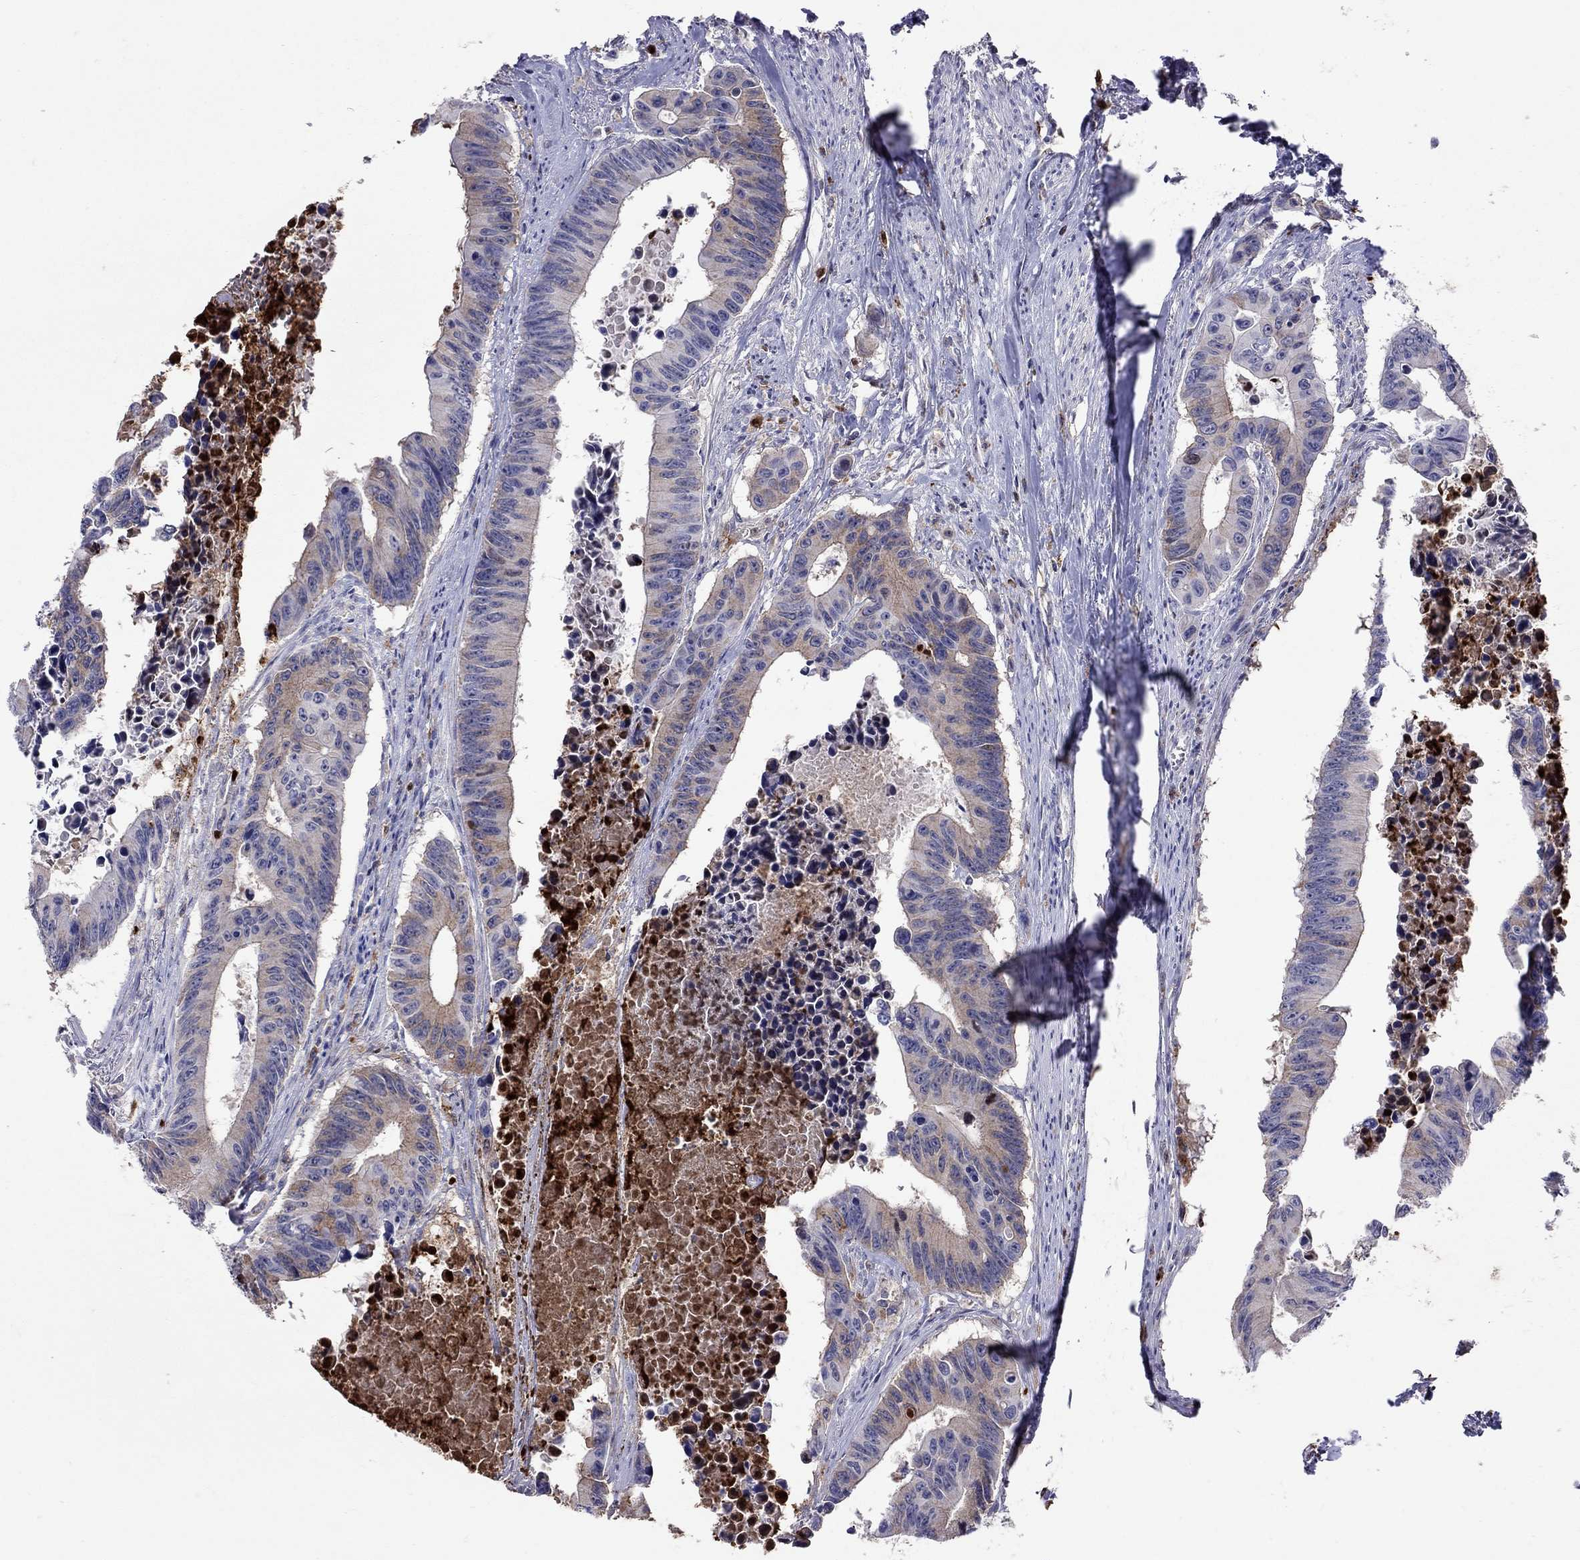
{"staining": {"intensity": "weak", "quantity": "<25%", "location": "cytoplasmic/membranous"}, "tissue": "colorectal cancer", "cell_type": "Tumor cells", "image_type": "cancer", "snomed": [{"axis": "morphology", "description": "Adenocarcinoma, NOS"}, {"axis": "topography", "description": "Colon"}], "caption": "This is an immunohistochemistry image of adenocarcinoma (colorectal). There is no expression in tumor cells.", "gene": "SERPINA3", "patient": {"sex": "female", "age": 87}}